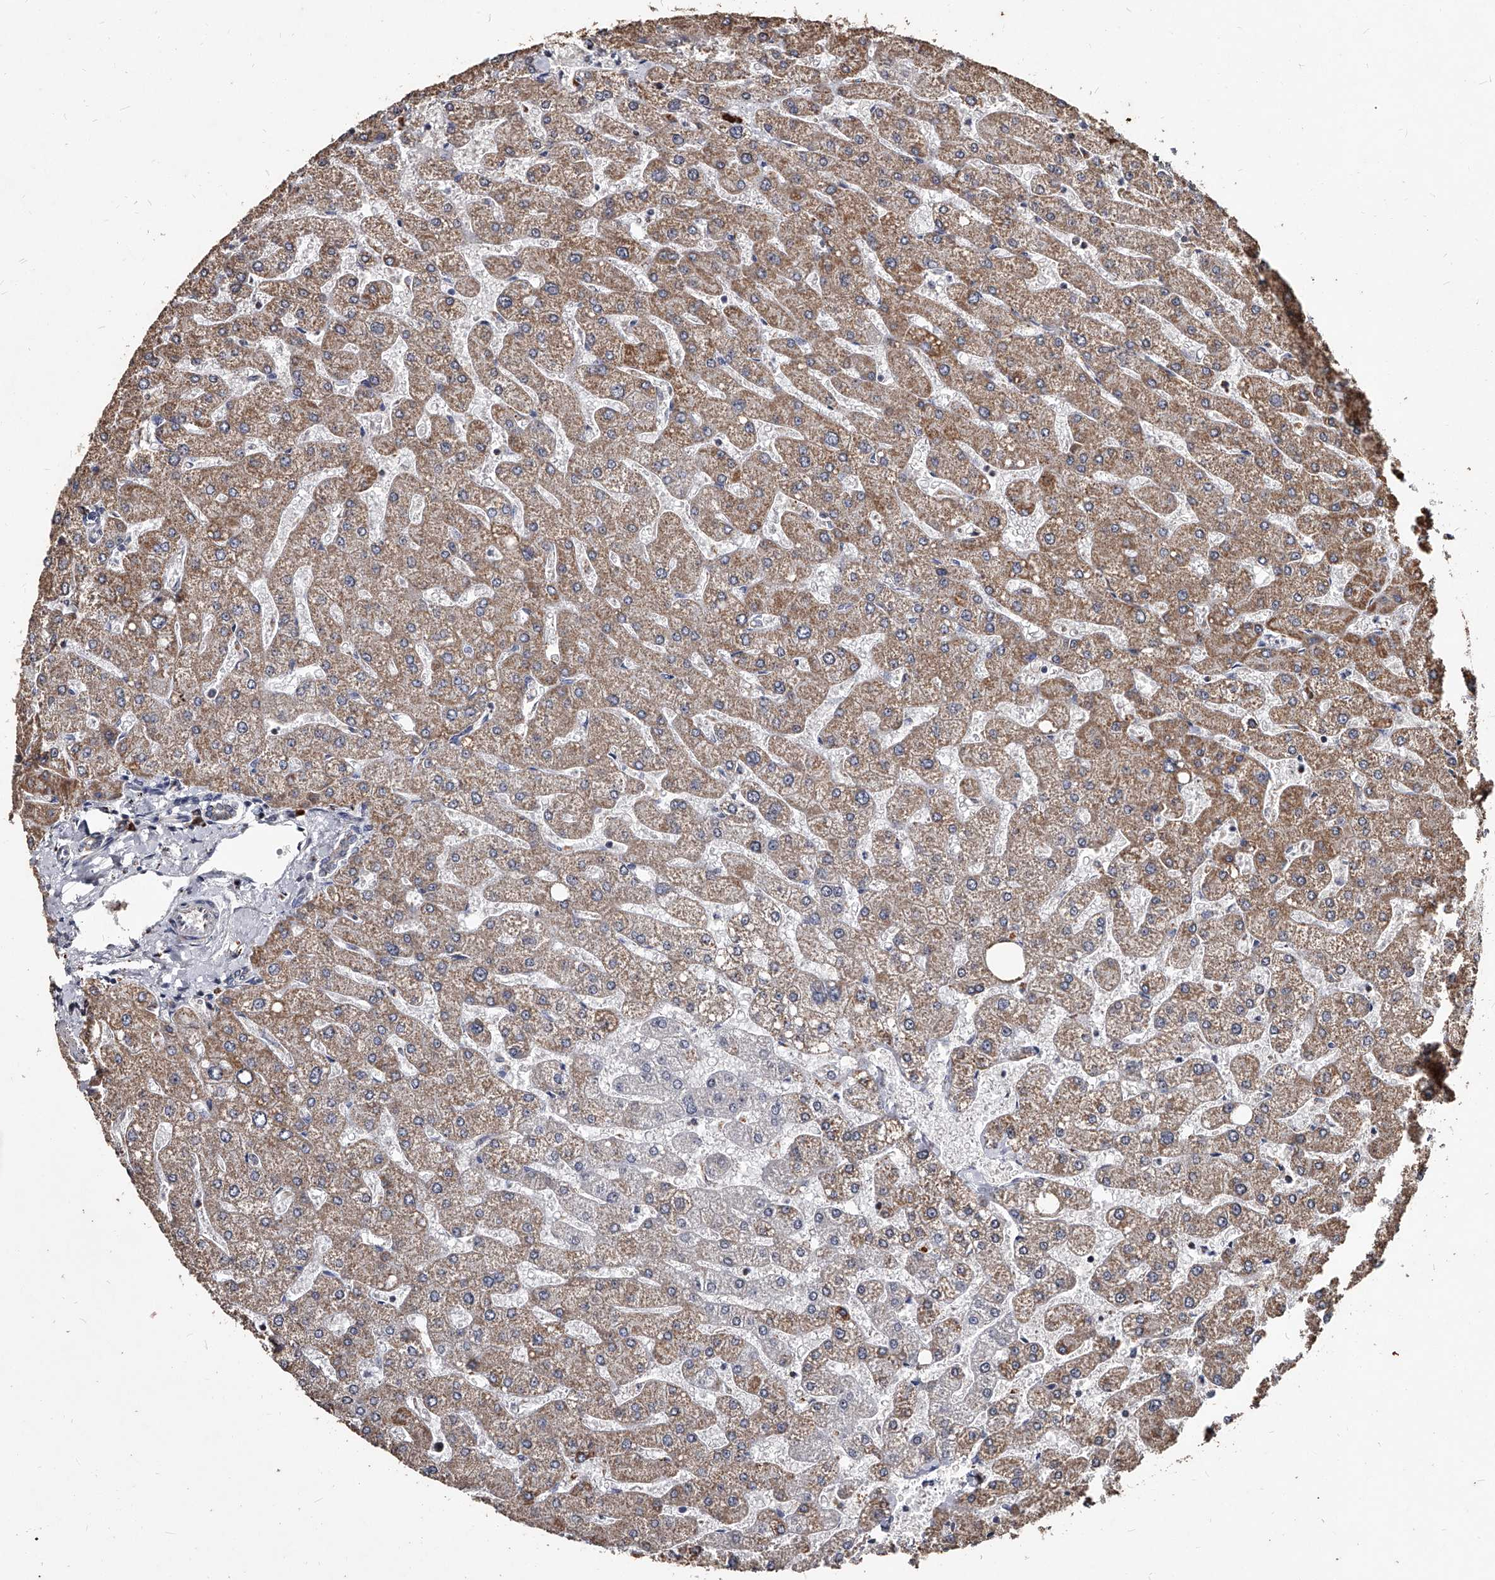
{"staining": {"intensity": "negative", "quantity": "none", "location": "none"}, "tissue": "liver", "cell_type": "Cholangiocytes", "image_type": "normal", "snomed": [{"axis": "morphology", "description": "Normal tissue, NOS"}, {"axis": "topography", "description": "Liver"}], "caption": "The immunohistochemistry image has no significant expression in cholangiocytes of liver.", "gene": "GPR183", "patient": {"sex": "male", "age": 55}}